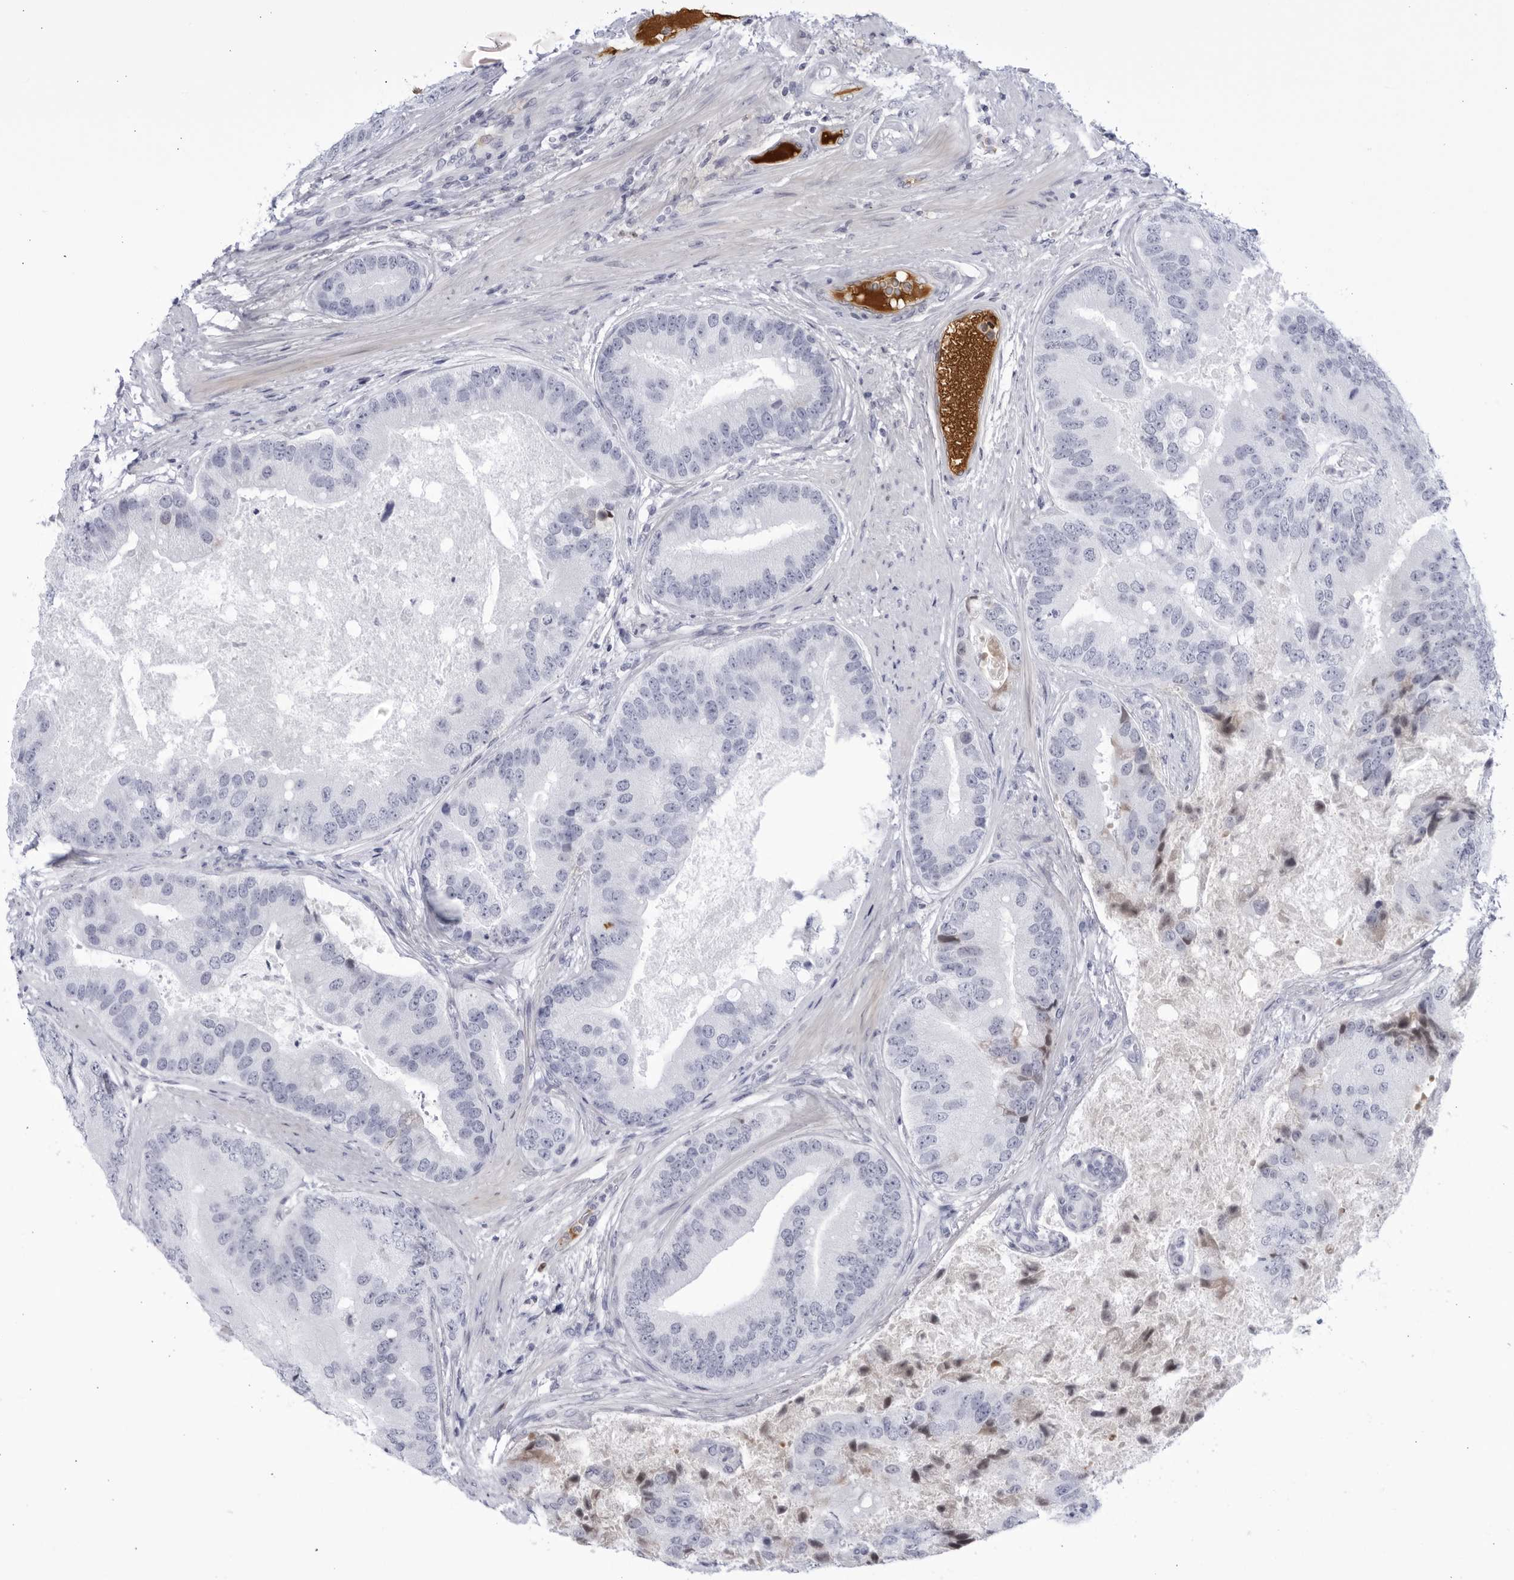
{"staining": {"intensity": "negative", "quantity": "none", "location": "none"}, "tissue": "prostate cancer", "cell_type": "Tumor cells", "image_type": "cancer", "snomed": [{"axis": "morphology", "description": "Adenocarcinoma, High grade"}, {"axis": "topography", "description": "Prostate"}], "caption": "This is a micrograph of IHC staining of prostate adenocarcinoma (high-grade), which shows no positivity in tumor cells.", "gene": "CNBD1", "patient": {"sex": "male", "age": 70}}